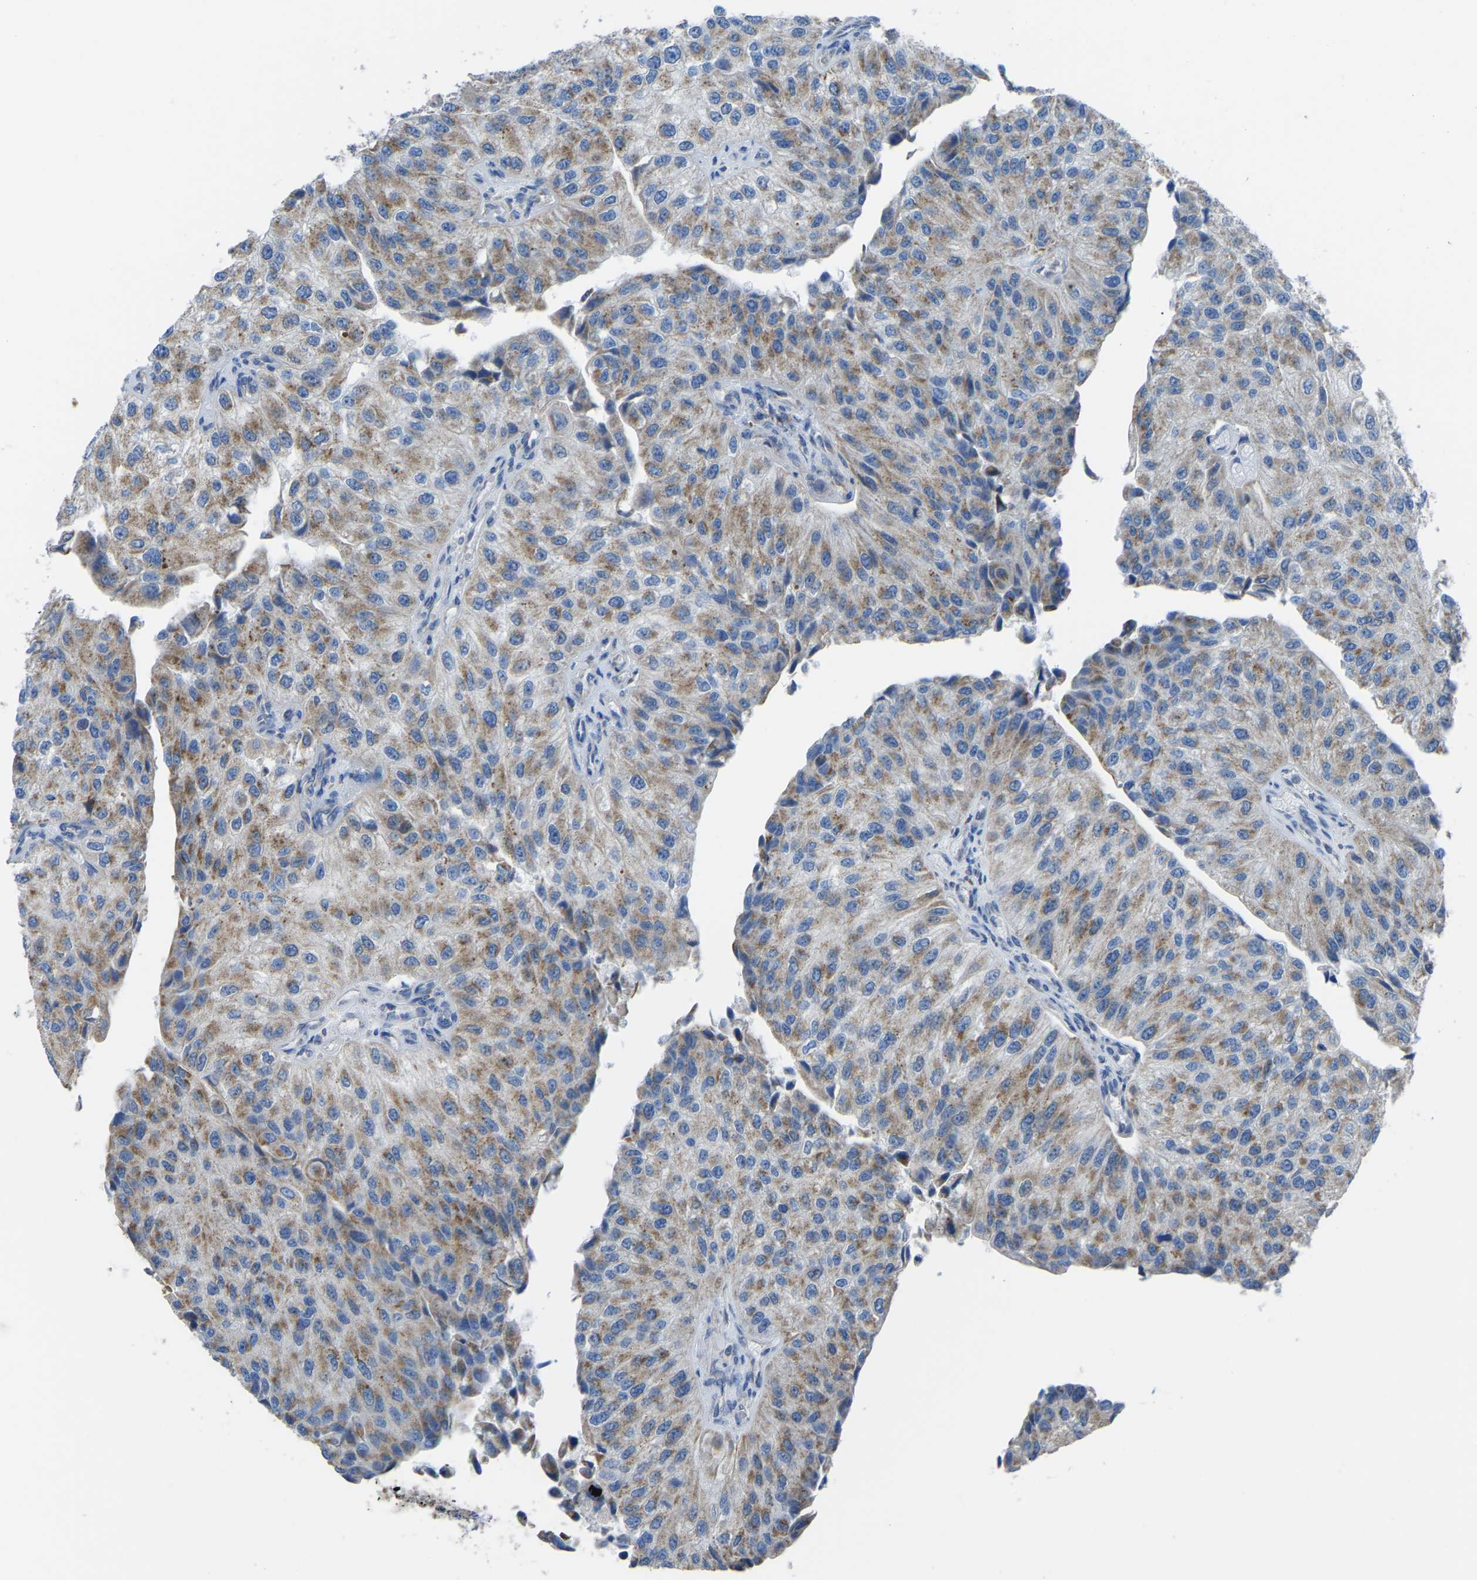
{"staining": {"intensity": "moderate", "quantity": ">75%", "location": "cytoplasmic/membranous"}, "tissue": "urothelial cancer", "cell_type": "Tumor cells", "image_type": "cancer", "snomed": [{"axis": "morphology", "description": "Urothelial carcinoma, High grade"}, {"axis": "topography", "description": "Kidney"}, {"axis": "topography", "description": "Urinary bladder"}], "caption": "Immunohistochemistry (IHC) histopathology image of urothelial cancer stained for a protein (brown), which reveals medium levels of moderate cytoplasmic/membranous expression in approximately >75% of tumor cells.", "gene": "ETFB", "patient": {"sex": "male", "age": 77}}